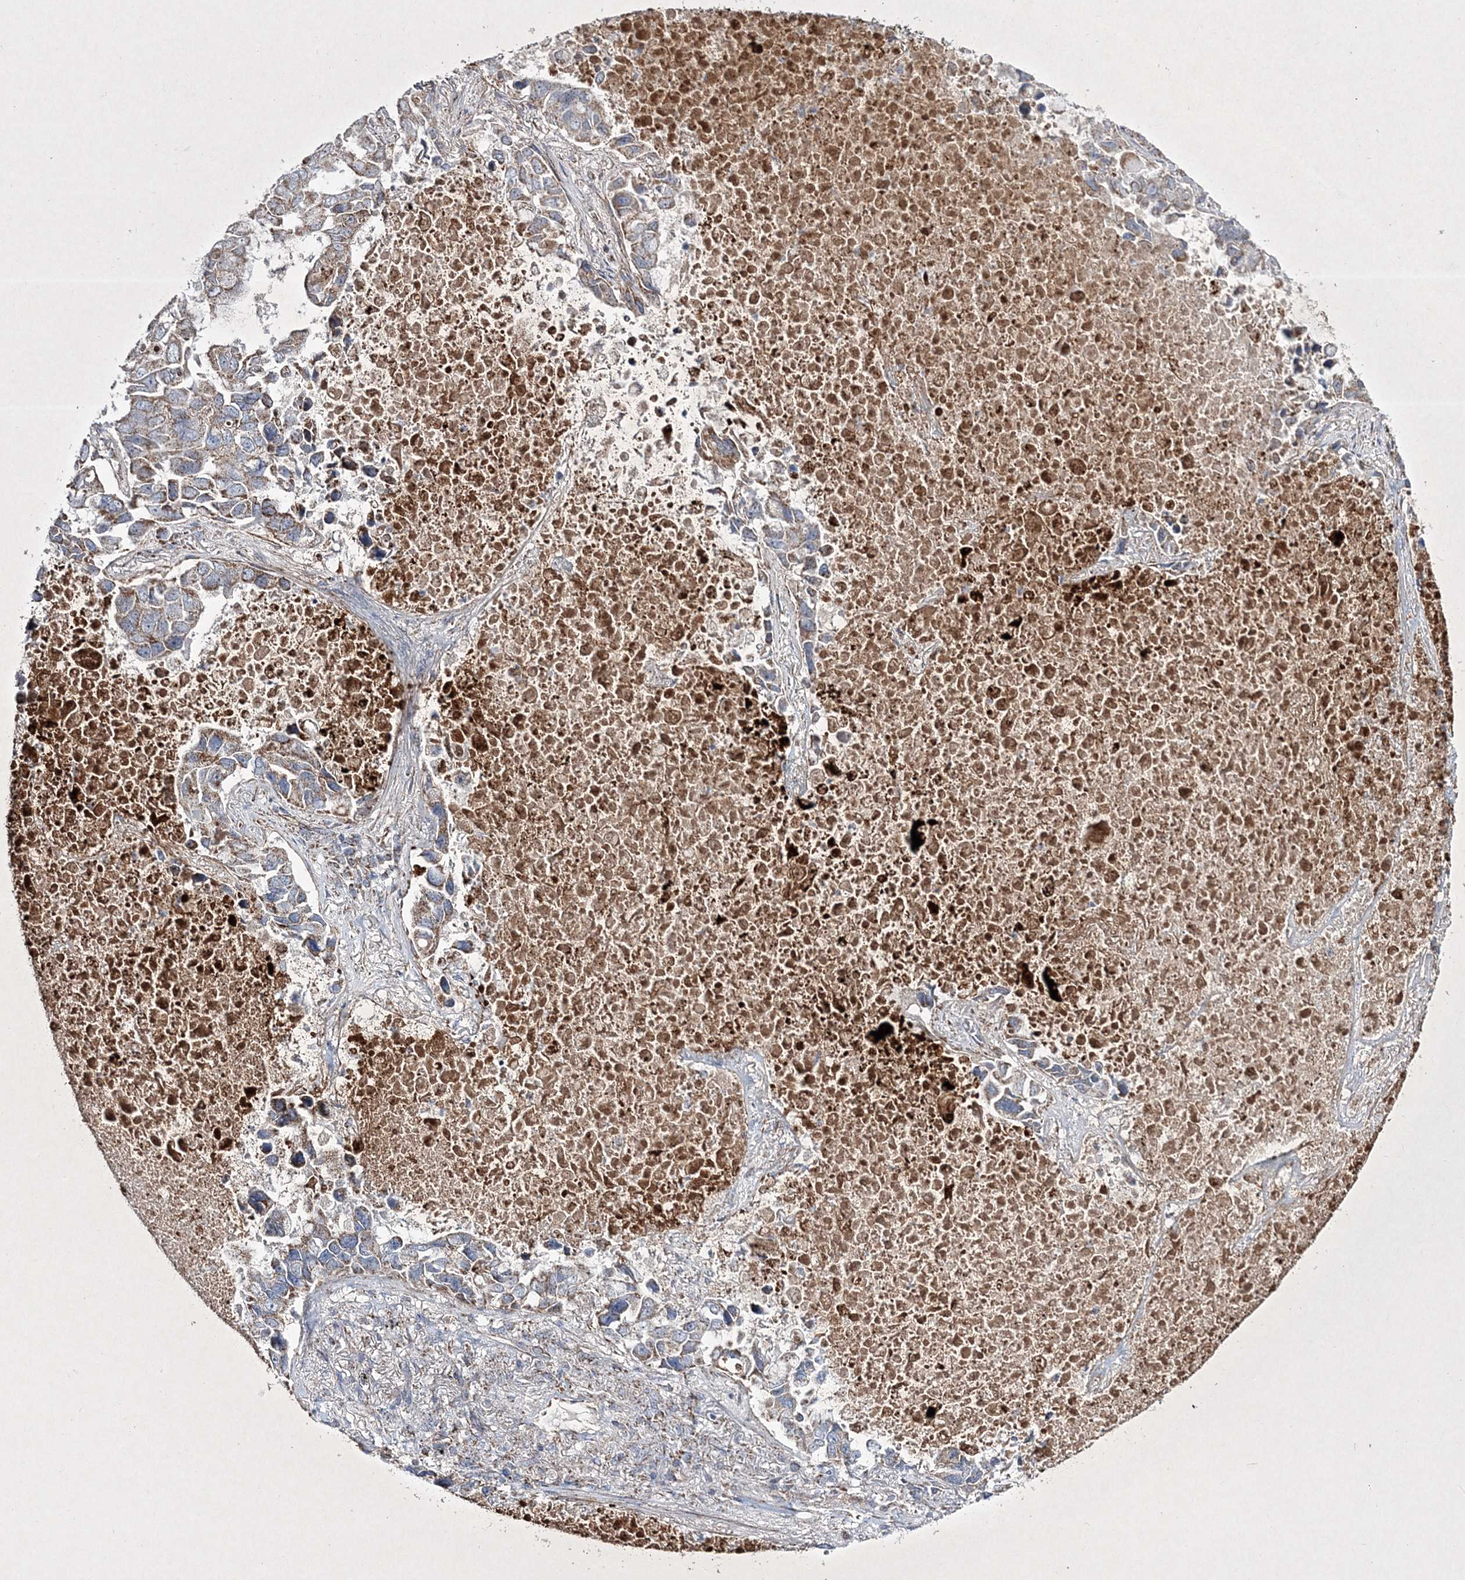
{"staining": {"intensity": "moderate", "quantity": "<25%", "location": "cytoplasmic/membranous"}, "tissue": "lung cancer", "cell_type": "Tumor cells", "image_type": "cancer", "snomed": [{"axis": "morphology", "description": "Adenocarcinoma, NOS"}, {"axis": "topography", "description": "Lung"}], "caption": "A micrograph of human lung cancer (adenocarcinoma) stained for a protein reveals moderate cytoplasmic/membranous brown staining in tumor cells.", "gene": "RICTOR", "patient": {"sex": "male", "age": 64}}